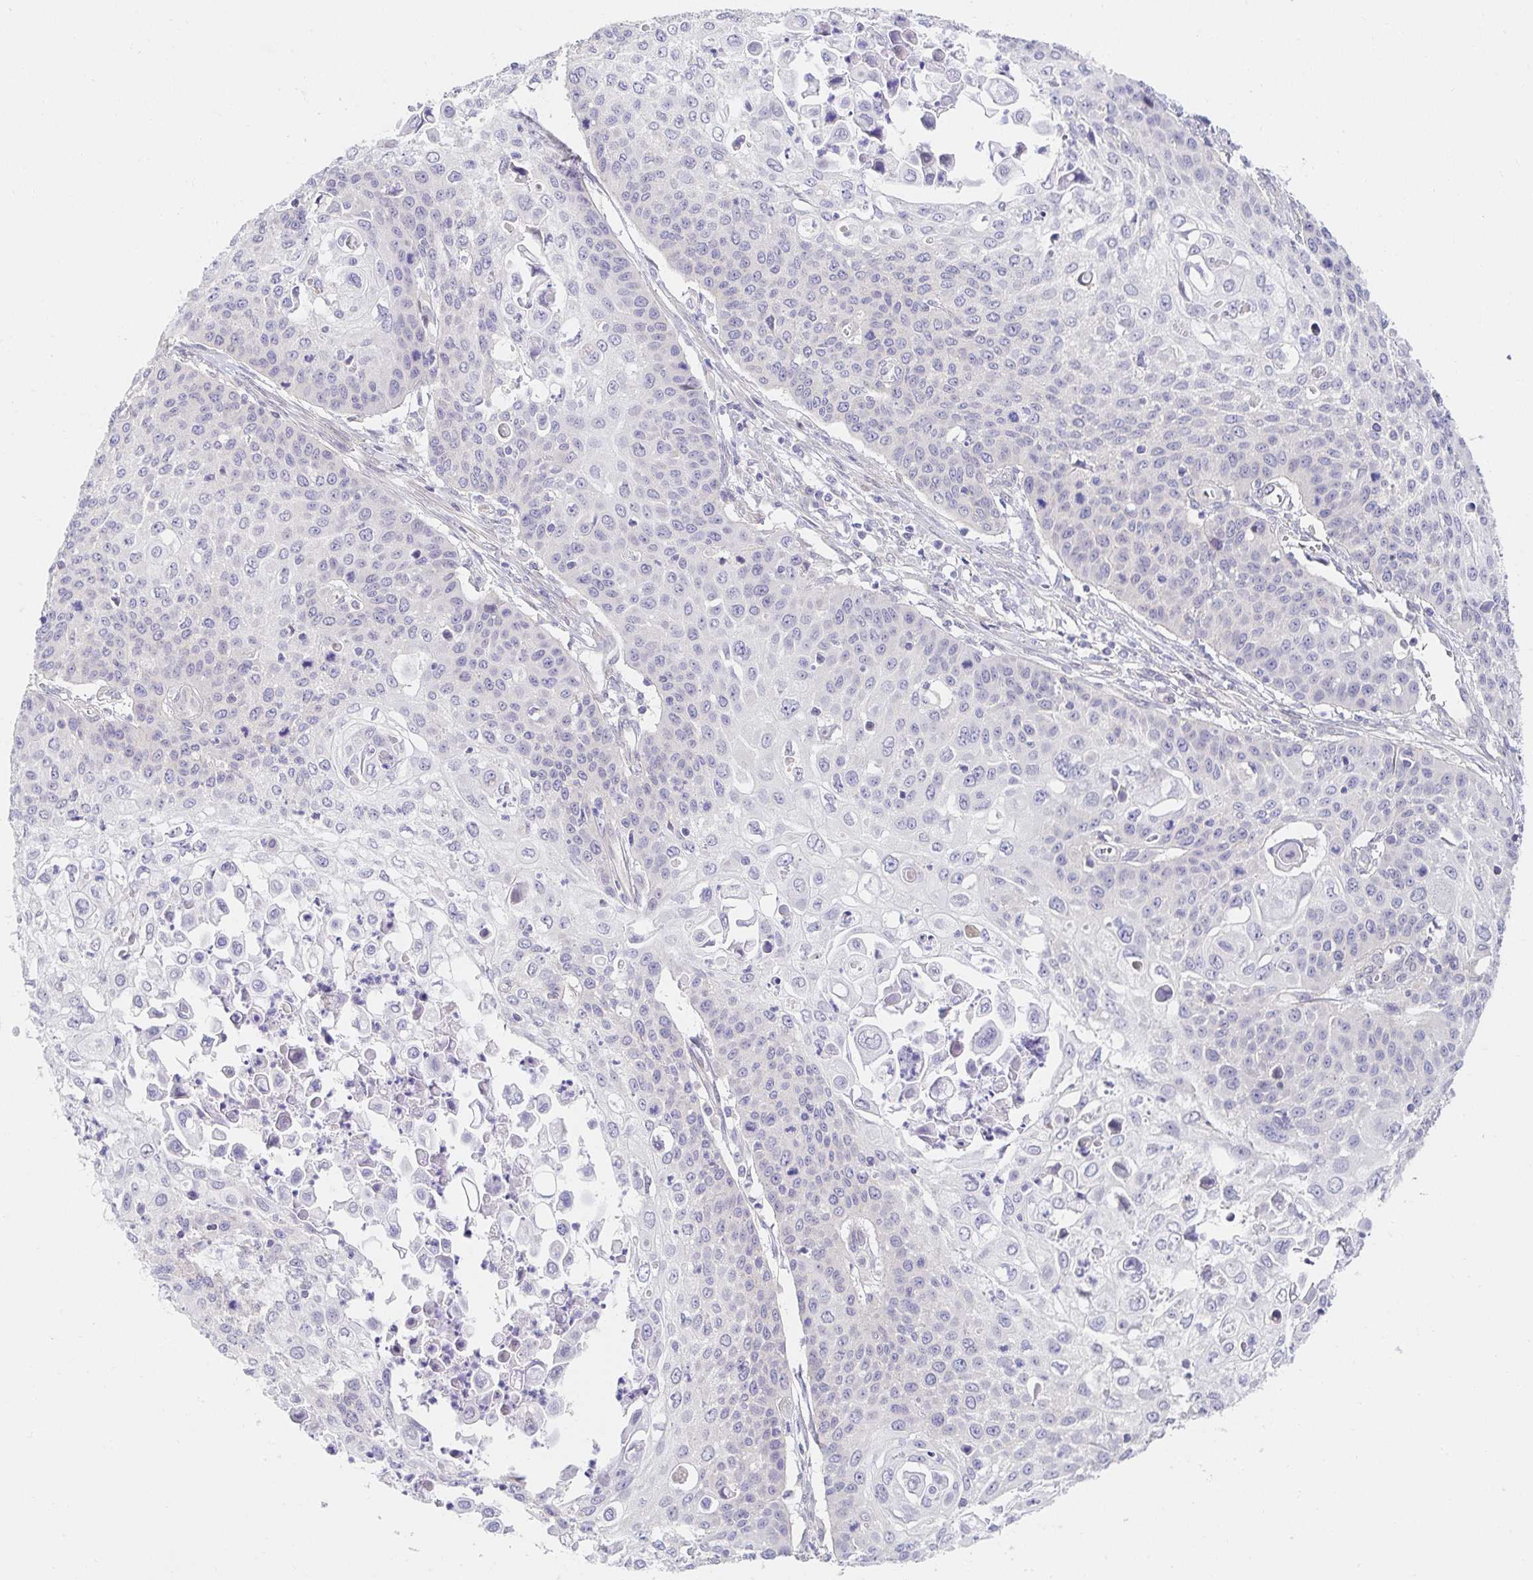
{"staining": {"intensity": "negative", "quantity": "none", "location": "none"}, "tissue": "cervical cancer", "cell_type": "Tumor cells", "image_type": "cancer", "snomed": [{"axis": "morphology", "description": "Squamous cell carcinoma, NOS"}, {"axis": "topography", "description": "Cervix"}], "caption": "The immunohistochemistry image has no significant expression in tumor cells of cervical cancer (squamous cell carcinoma) tissue.", "gene": "AKAP14", "patient": {"sex": "female", "age": 65}}